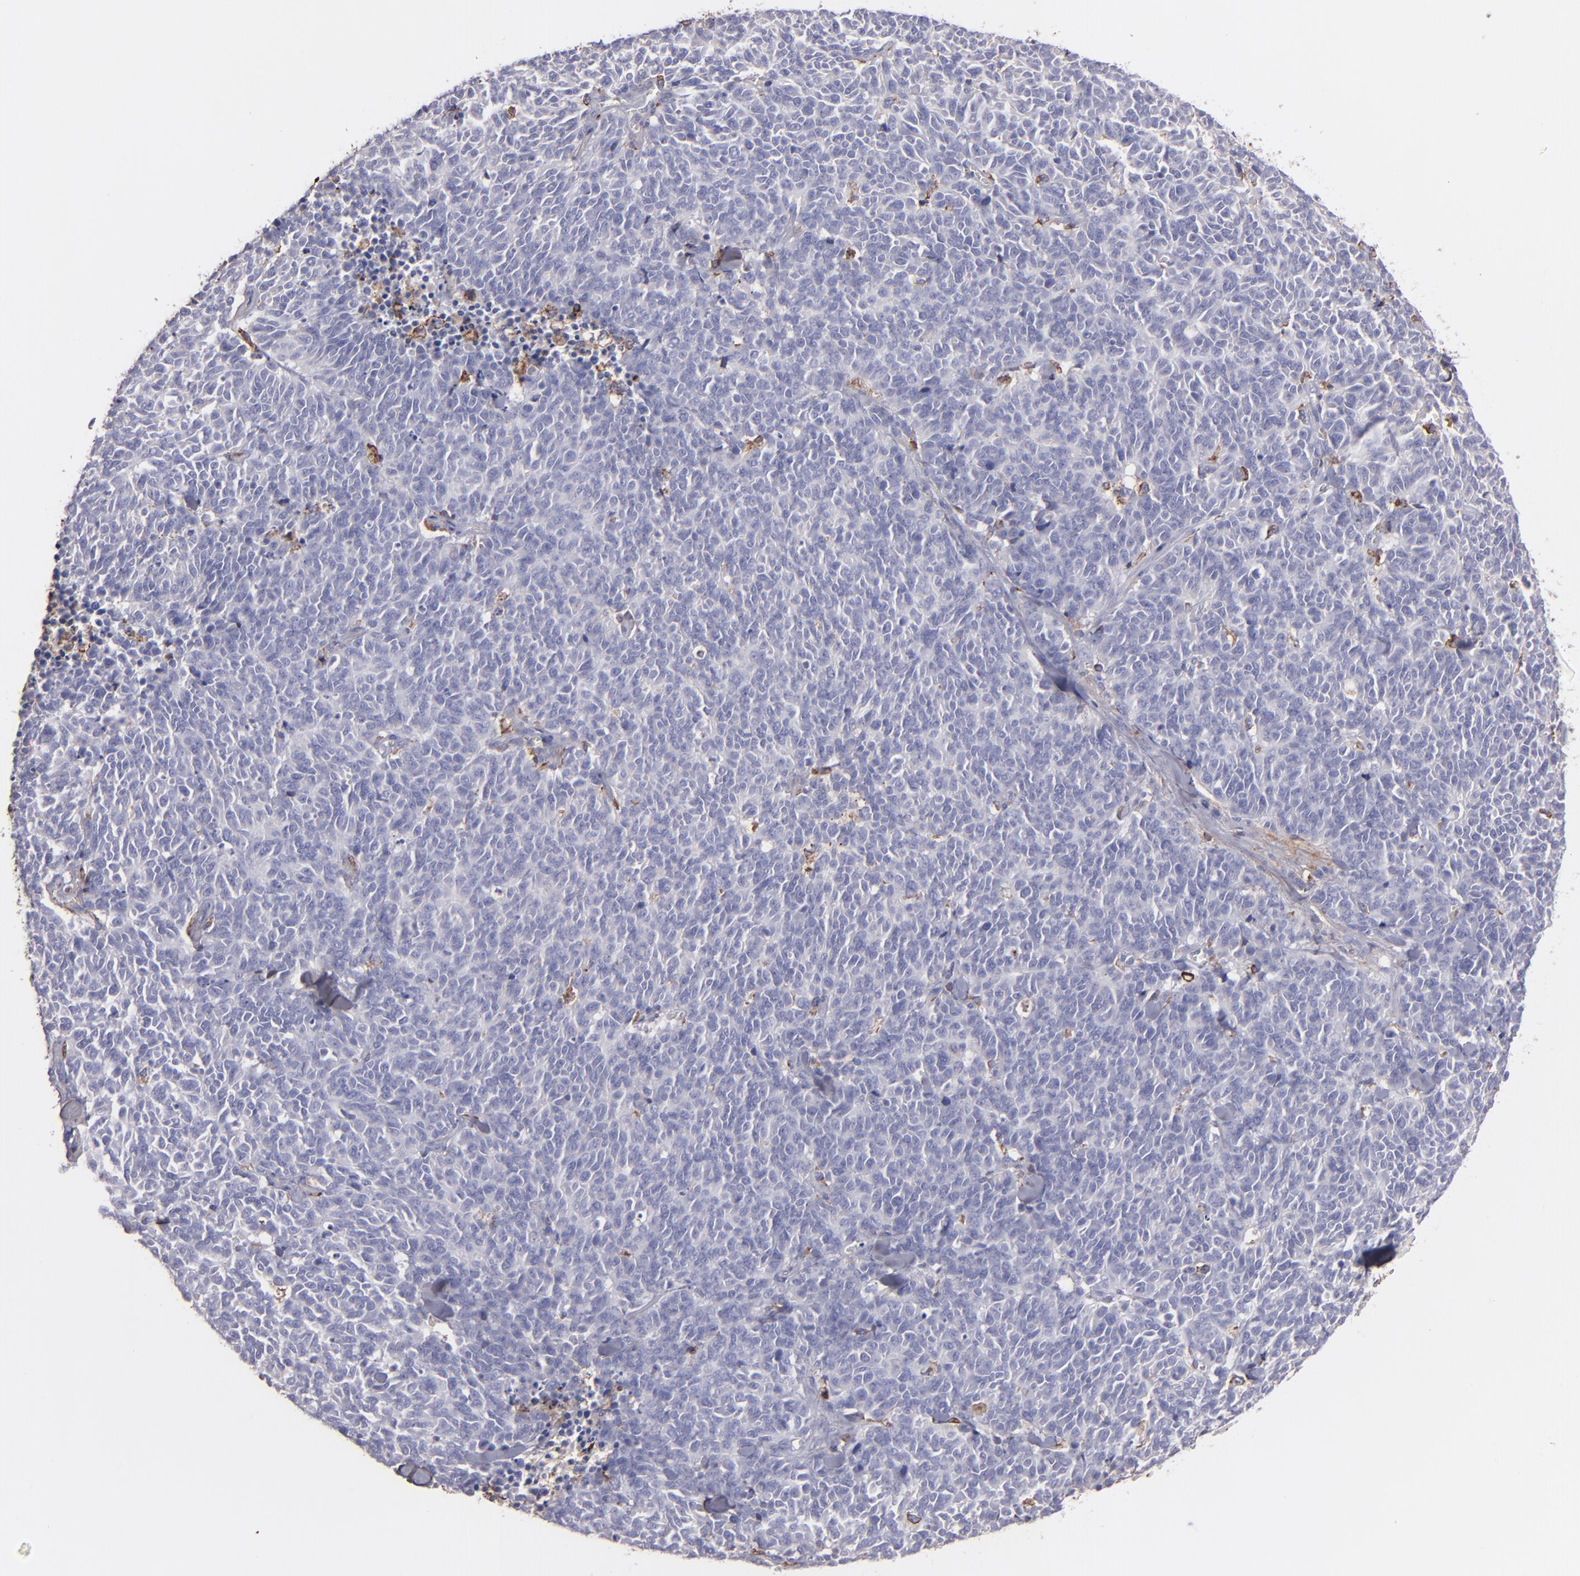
{"staining": {"intensity": "negative", "quantity": "none", "location": "none"}, "tissue": "lung cancer", "cell_type": "Tumor cells", "image_type": "cancer", "snomed": [{"axis": "morphology", "description": "Neoplasm, malignant, NOS"}, {"axis": "topography", "description": "Lung"}], "caption": "High power microscopy histopathology image of an IHC histopathology image of lung neoplasm (malignant), revealing no significant positivity in tumor cells. Nuclei are stained in blue.", "gene": "C1QA", "patient": {"sex": "female", "age": 58}}